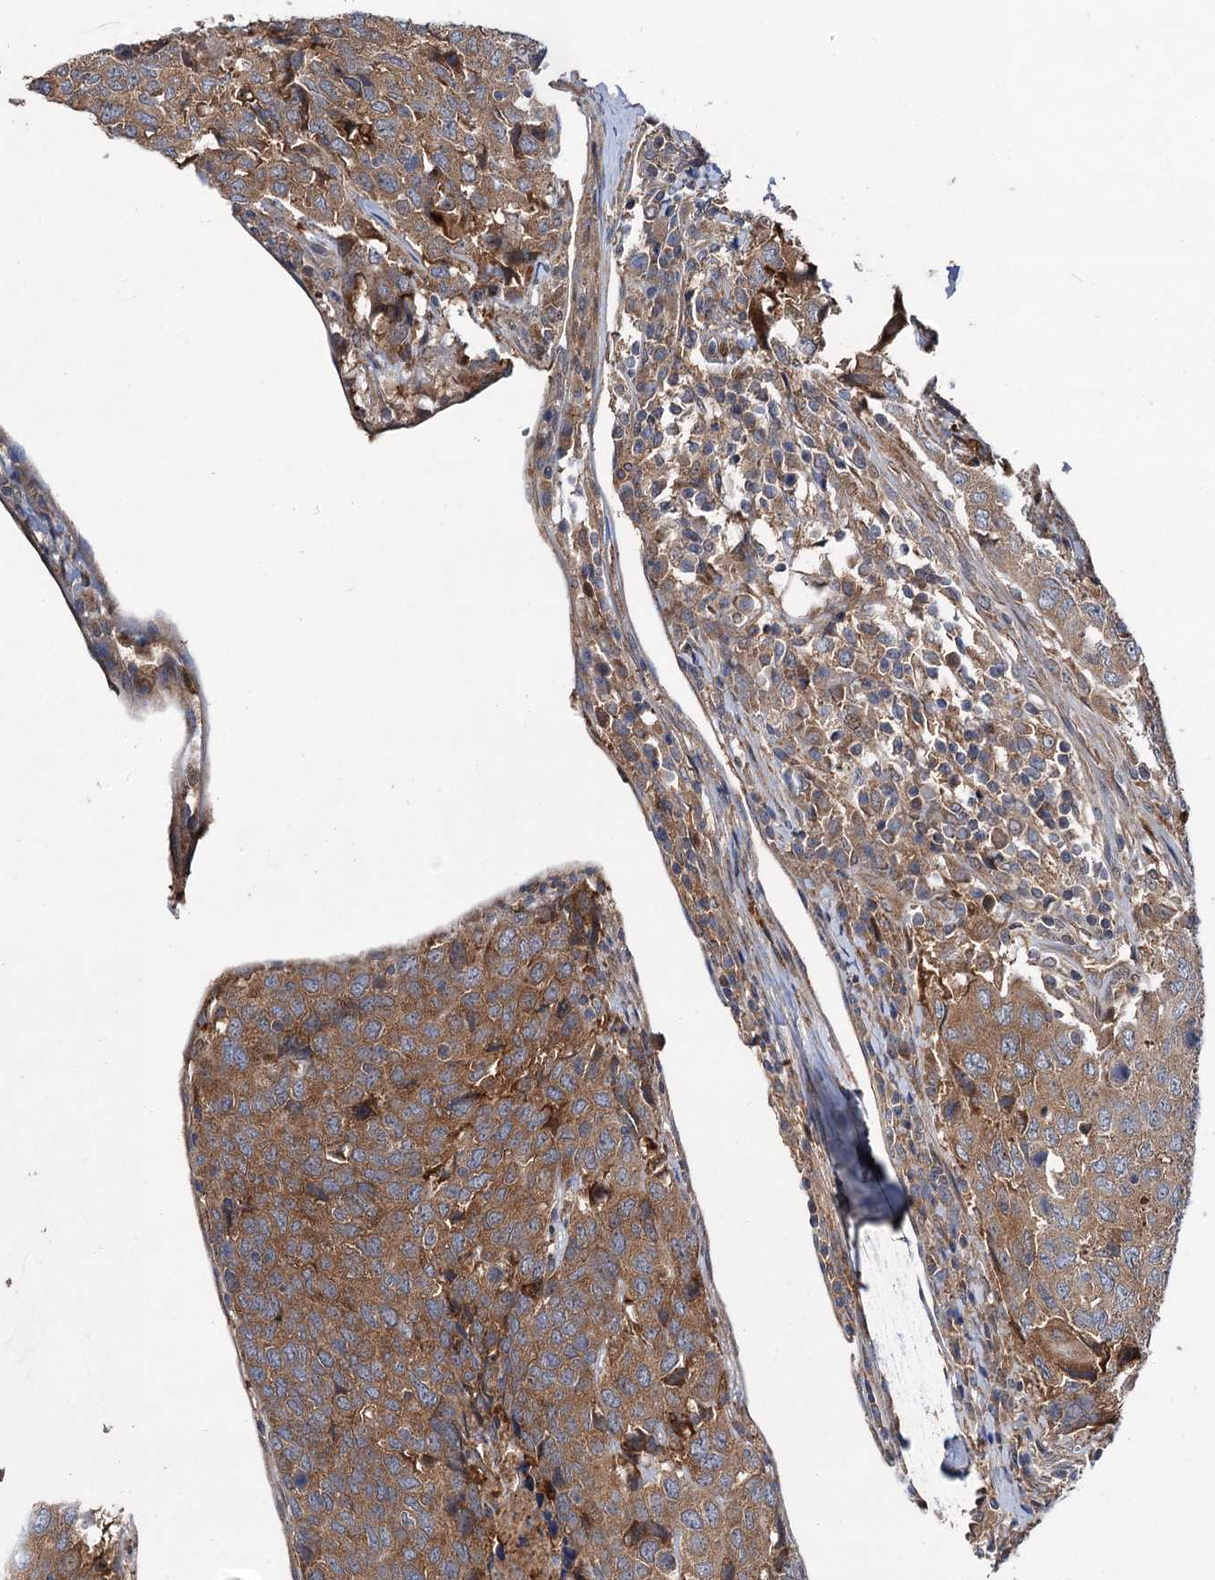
{"staining": {"intensity": "moderate", "quantity": ">75%", "location": "cytoplasmic/membranous"}, "tissue": "head and neck cancer", "cell_type": "Tumor cells", "image_type": "cancer", "snomed": [{"axis": "morphology", "description": "Squamous cell carcinoma, NOS"}, {"axis": "topography", "description": "Head-Neck"}], "caption": "This photomicrograph demonstrates IHC staining of human squamous cell carcinoma (head and neck), with medium moderate cytoplasmic/membranous expression in approximately >75% of tumor cells.", "gene": "NAA25", "patient": {"sex": "male", "age": 66}}